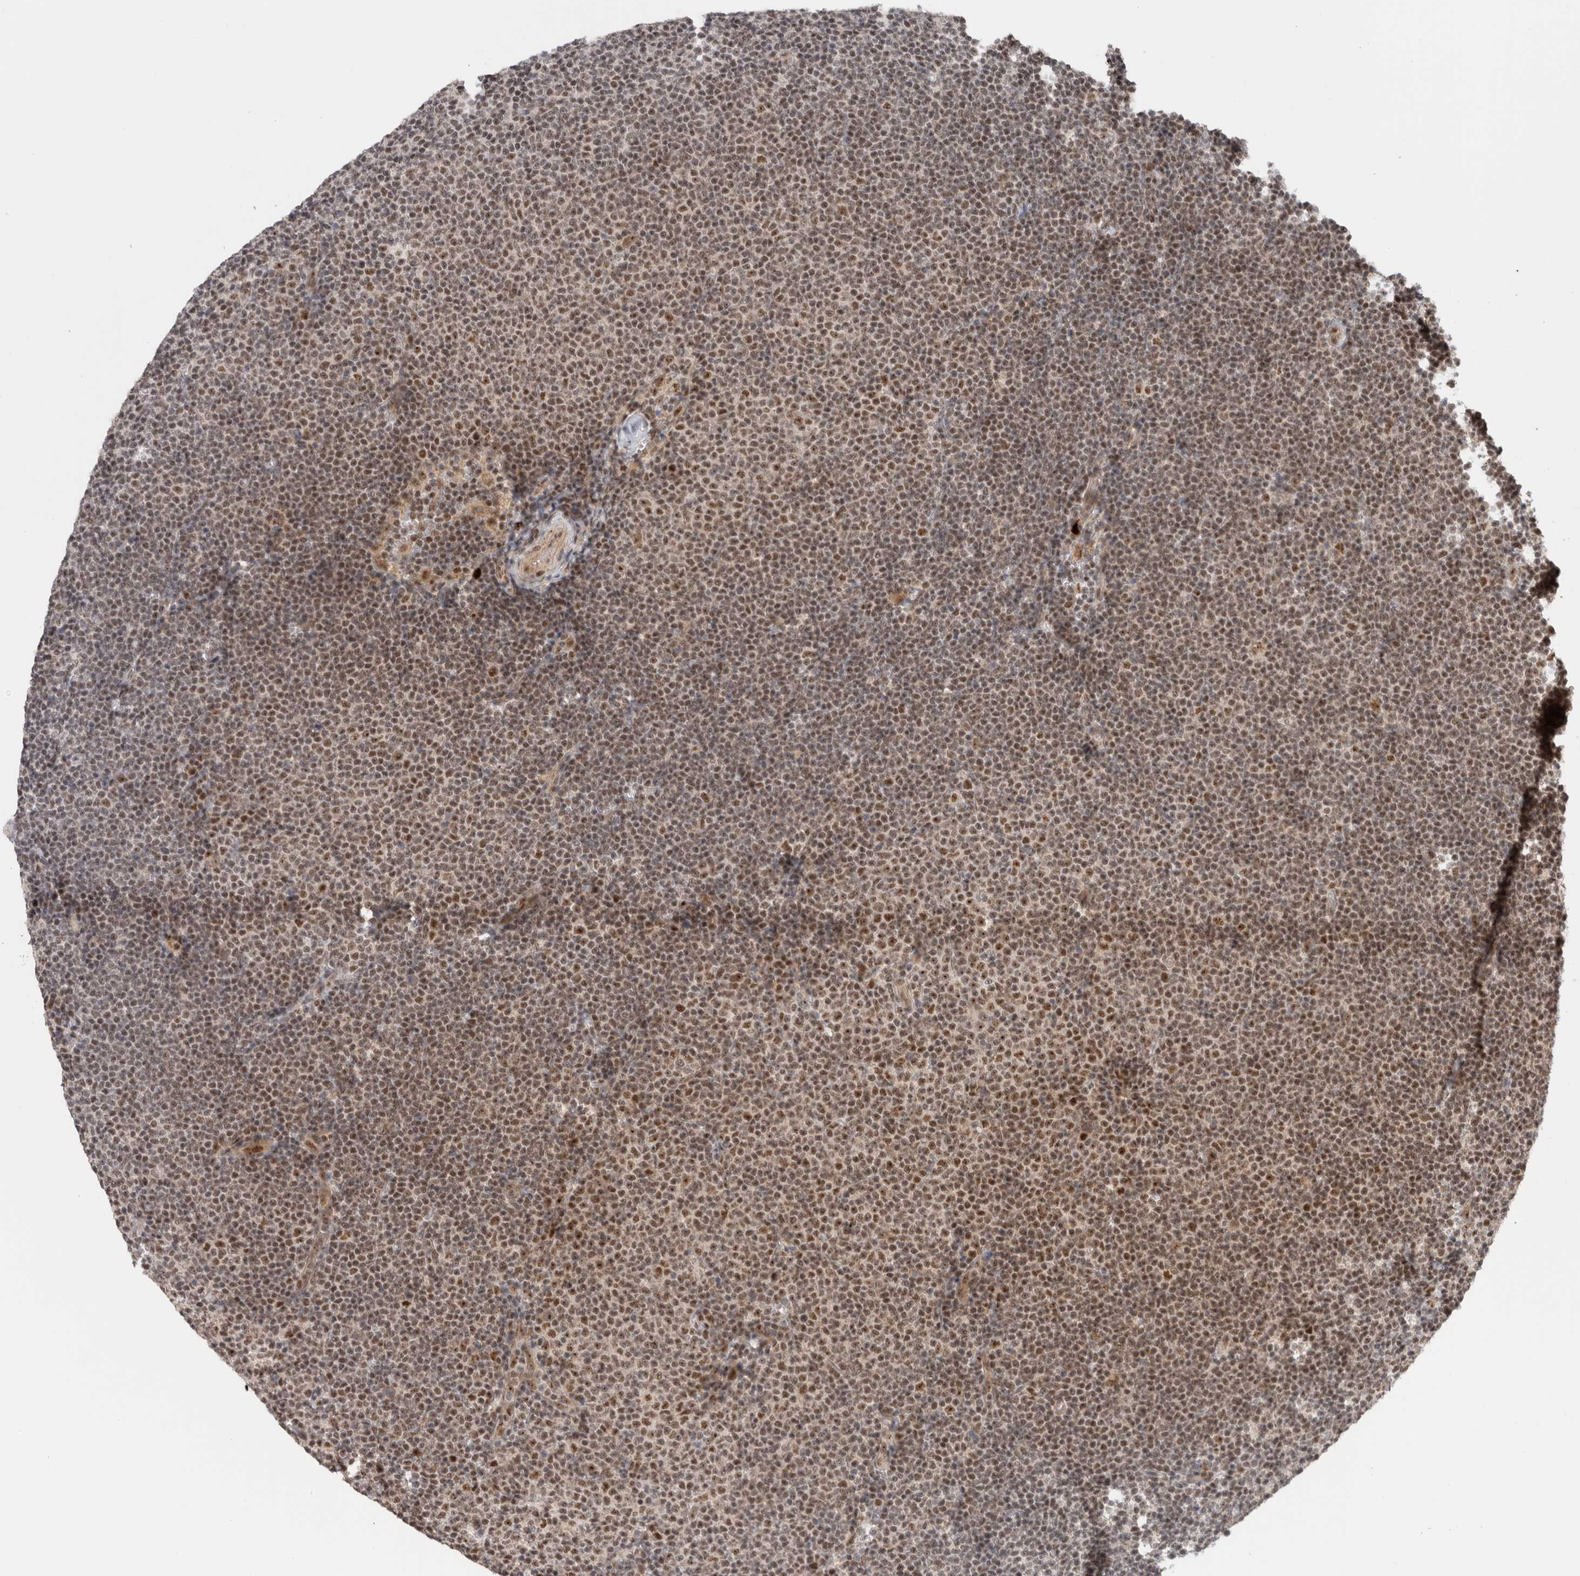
{"staining": {"intensity": "moderate", "quantity": ">75%", "location": "nuclear"}, "tissue": "lymphoma", "cell_type": "Tumor cells", "image_type": "cancer", "snomed": [{"axis": "morphology", "description": "Malignant lymphoma, non-Hodgkin's type, Low grade"}, {"axis": "topography", "description": "Lymph node"}], "caption": "Tumor cells show moderate nuclear staining in about >75% of cells in malignant lymphoma, non-Hodgkin's type (low-grade).", "gene": "MPHOSPH6", "patient": {"sex": "female", "age": 53}}